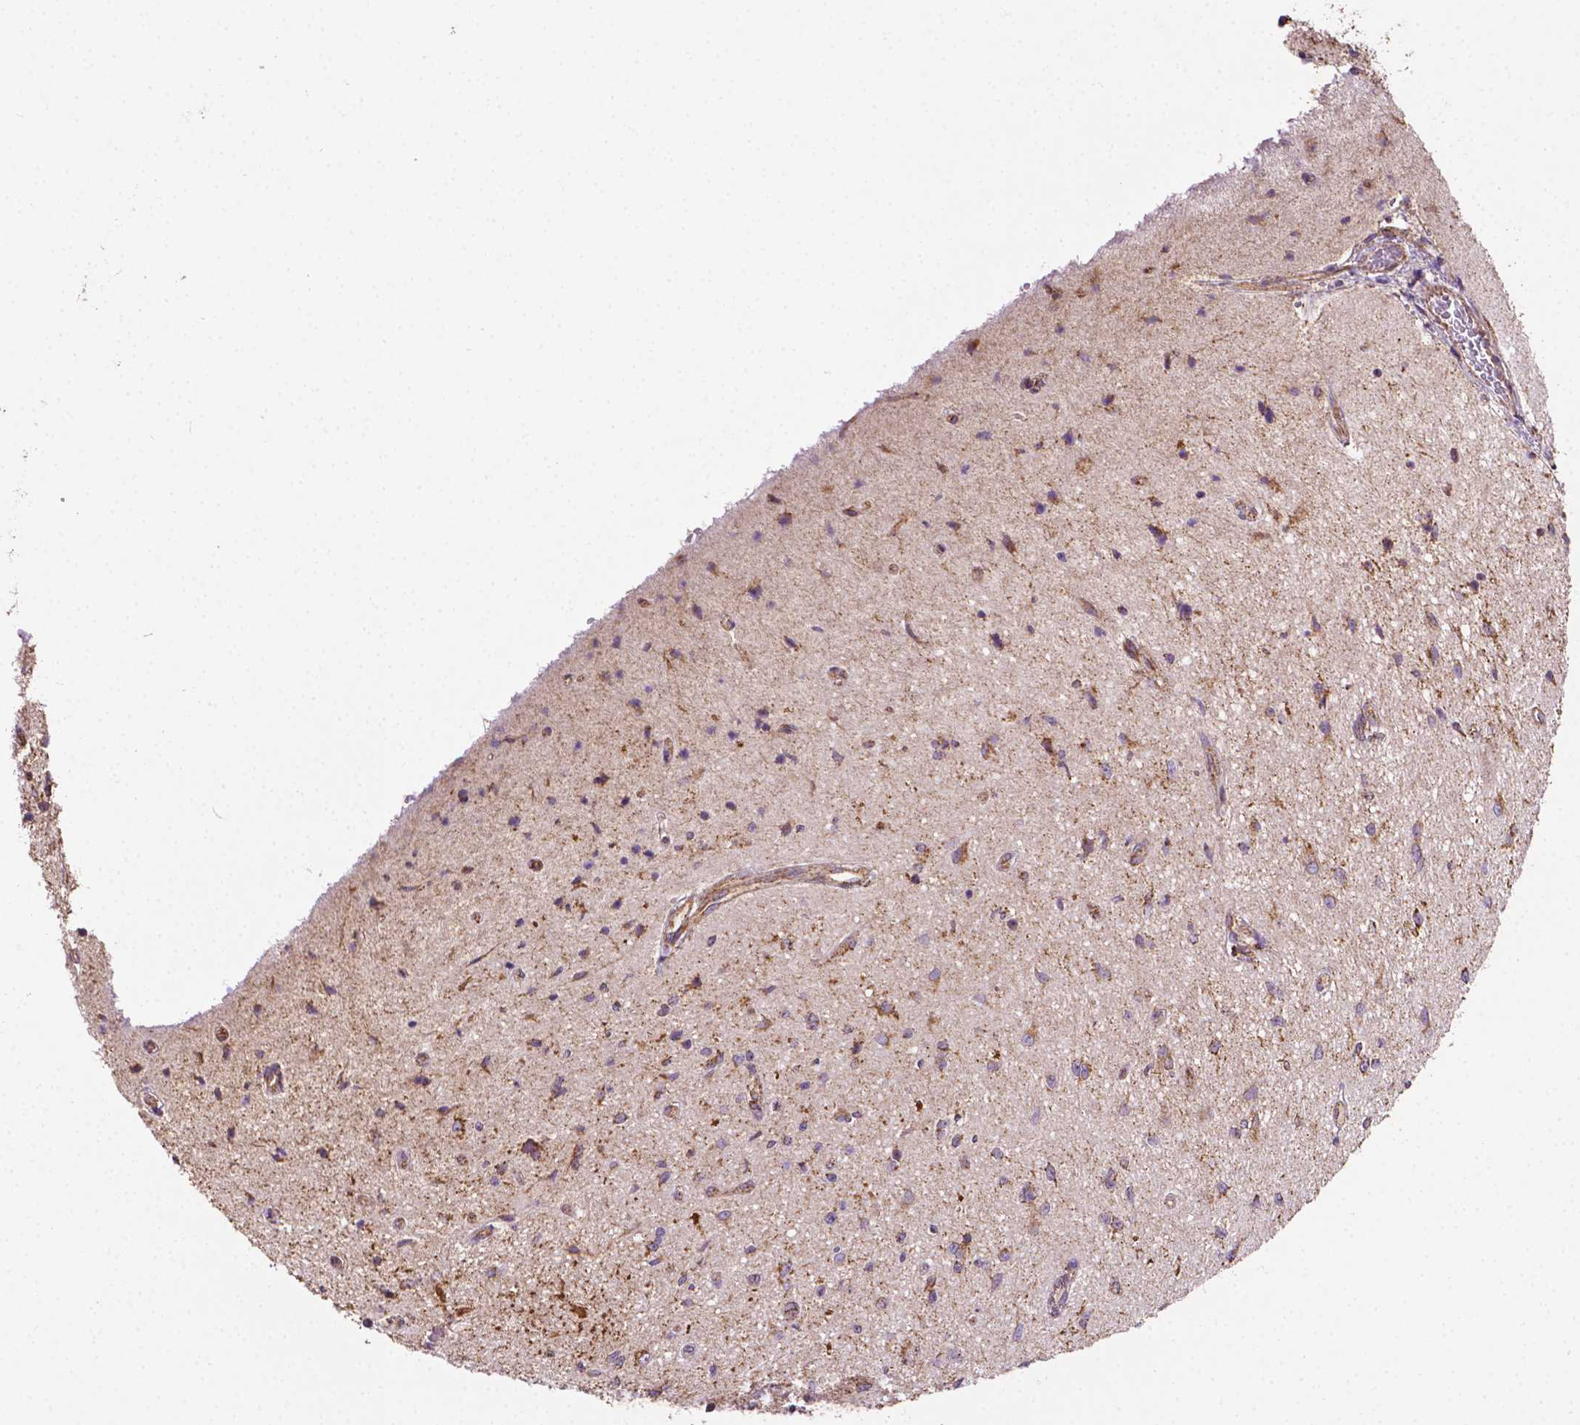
{"staining": {"intensity": "moderate", "quantity": ">75%", "location": "cytoplasmic/membranous"}, "tissue": "glioma", "cell_type": "Tumor cells", "image_type": "cancer", "snomed": [{"axis": "morphology", "description": "Glioma, malignant, Low grade"}, {"axis": "topography", "description": "Cerebellum"}], "caption": "The image exhibits a brown stain indicating the presence of a protein in the cytoplasmic/membranous of tumor cells in glioma.", "gene": "ILVBL", "patient": {"sex": "female", "age": 14}}